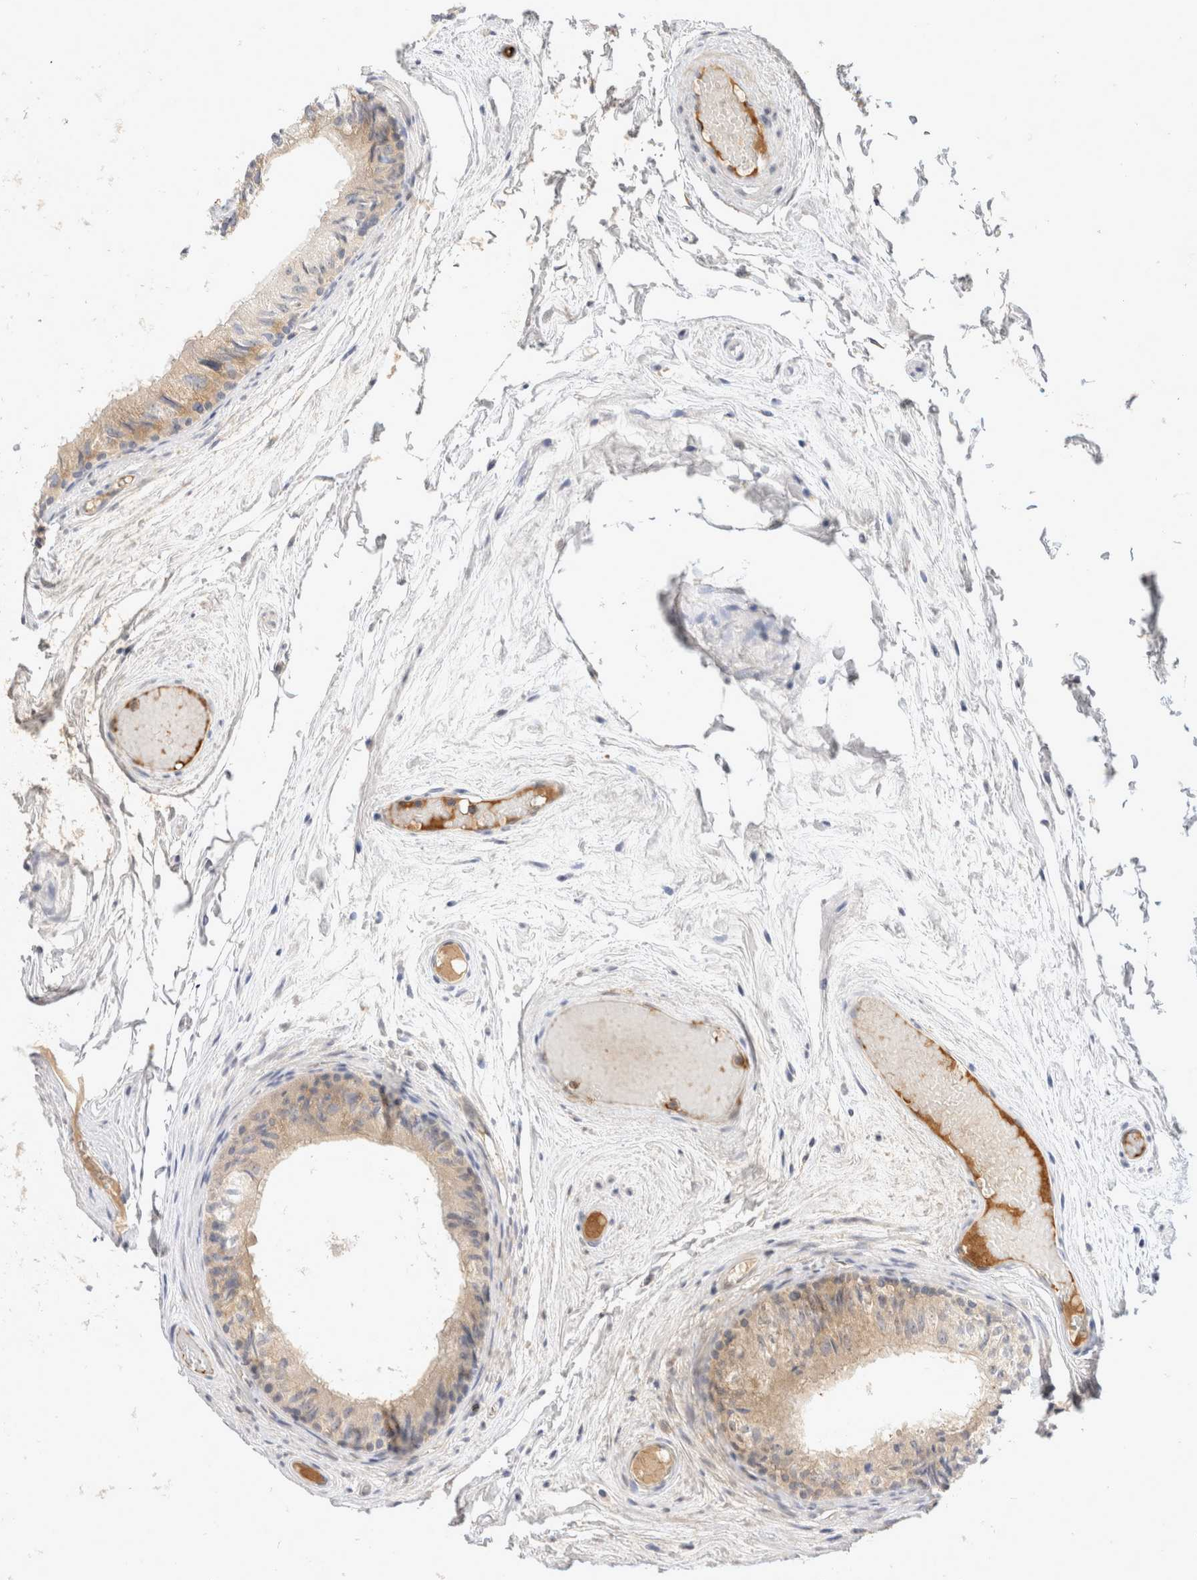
{"staining": {"intensity": "weak", "quantity": ">75%", "location": "cytoplasmic/membranous"}, "tissue": "epididymis", "cell_type": "Glandular cells", "image_type": "normal", "snomed": [{"axis": "morphology", "description": "Normal tissue, NOS"}, {"axis": "topography", "description": "Epididymis"}], "caption": "Protein staining displays weak cytoplasmic/membranous positivity in about >75% of glandular cells in benign epididymis.", "gene": "EIF4G3", "patient": {"sex": "male", "age": 79}}